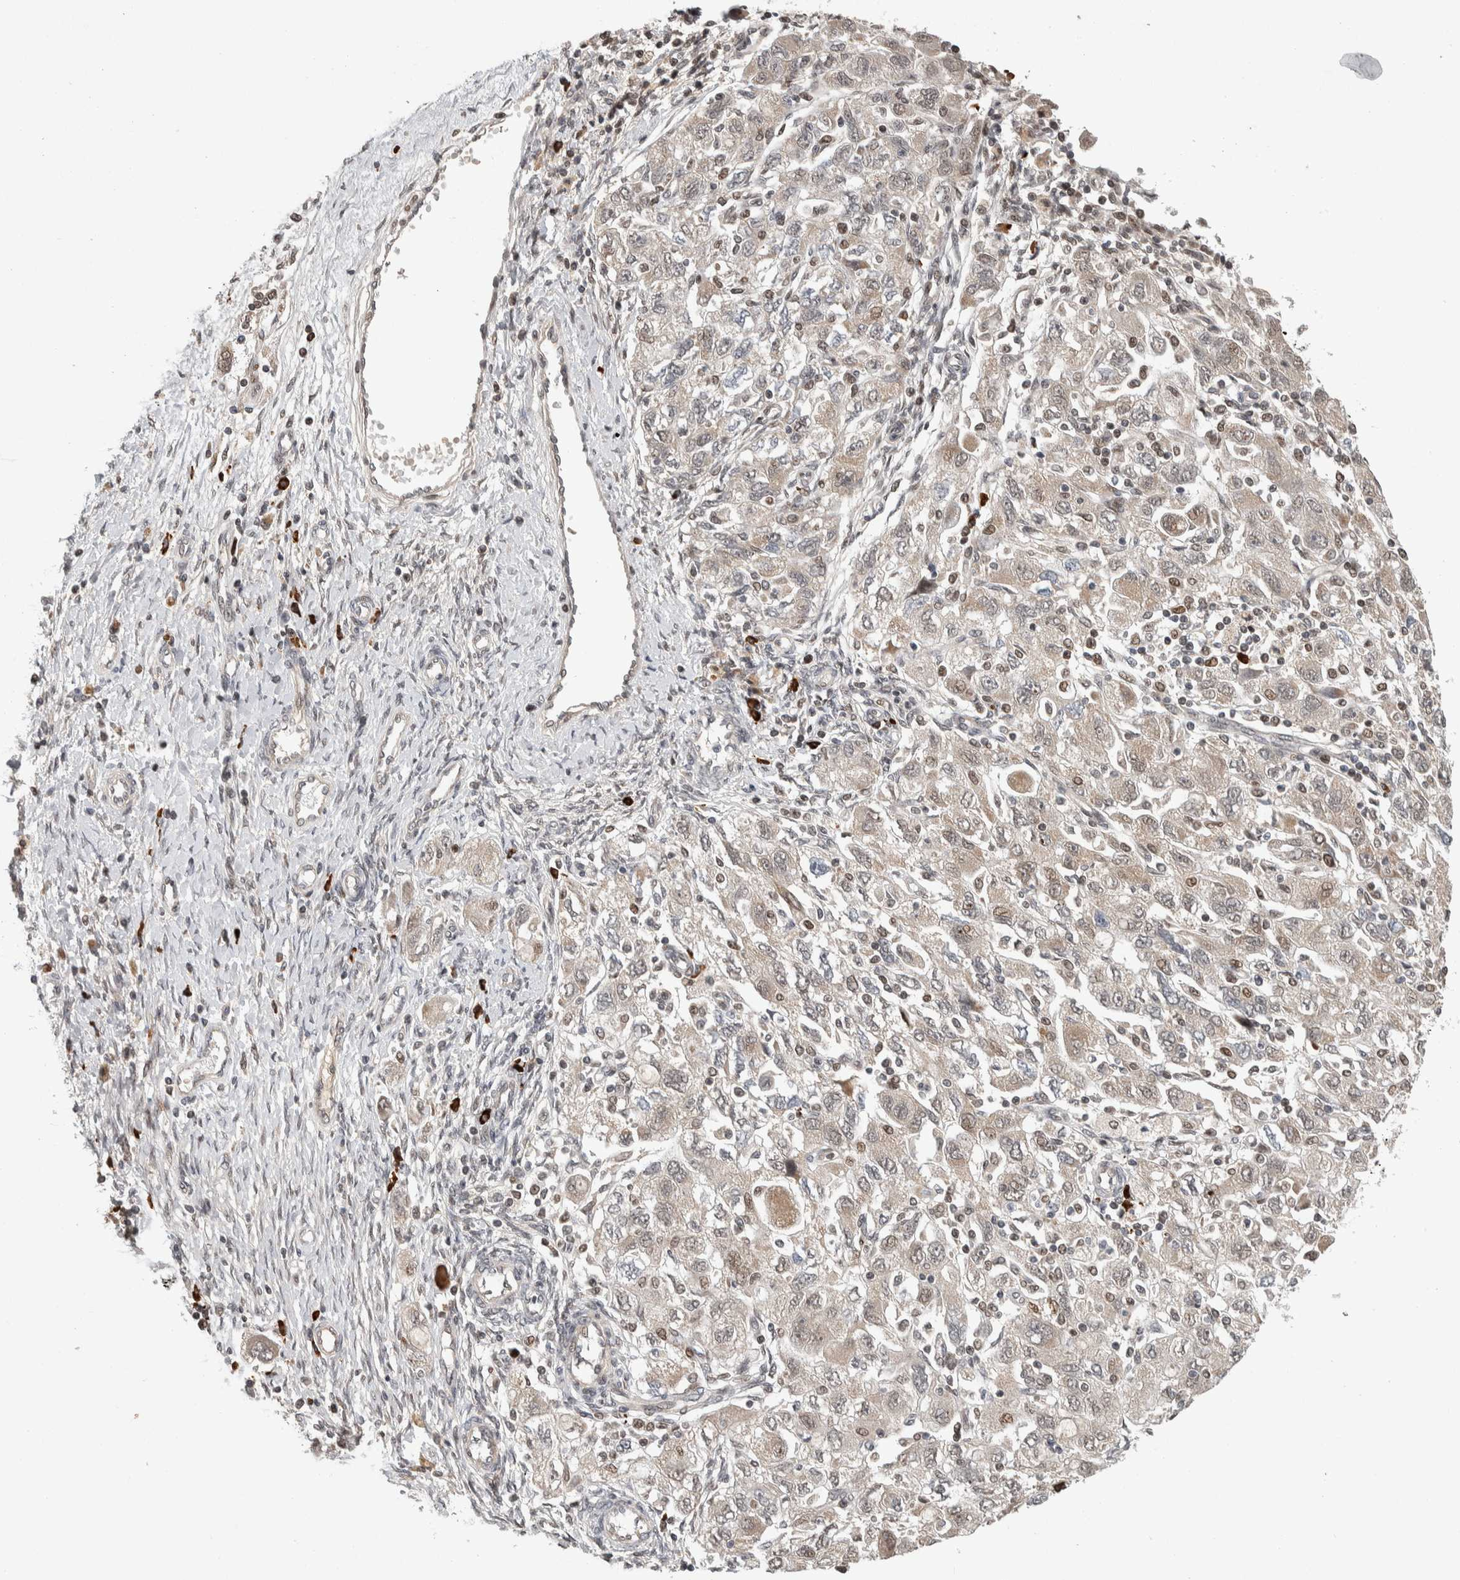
{"staining": {"intensity": "weak", "quantity": "25%-75%", "location": "cytoplasmic/membranous,nuclear"}, "tissue": "ovarian cancer", "cell_type": "Tumor cells", "image_type": "cancer", "snomed": [{"axis": "morphology", "description": "Carcinoma, NOS"}, {"axis": "morphology", "description": "Cystadenocarcinoma, serous, NOS"}, {"axis": "topography", "description": "Ovary"}], "caption": "A high-resolution image shows IHC staining of ovarian carcinoma, which exhibits weak cytoplasmic/membranous and nuclear expression in about 25%-75% of tumor cells. Using DAB (brown) and hematoxylin (blue) stains, captured at high magnification using brightfield microscopy.", "gene": "ZNF592", "patient": {"sex": "female", "age": 69}}